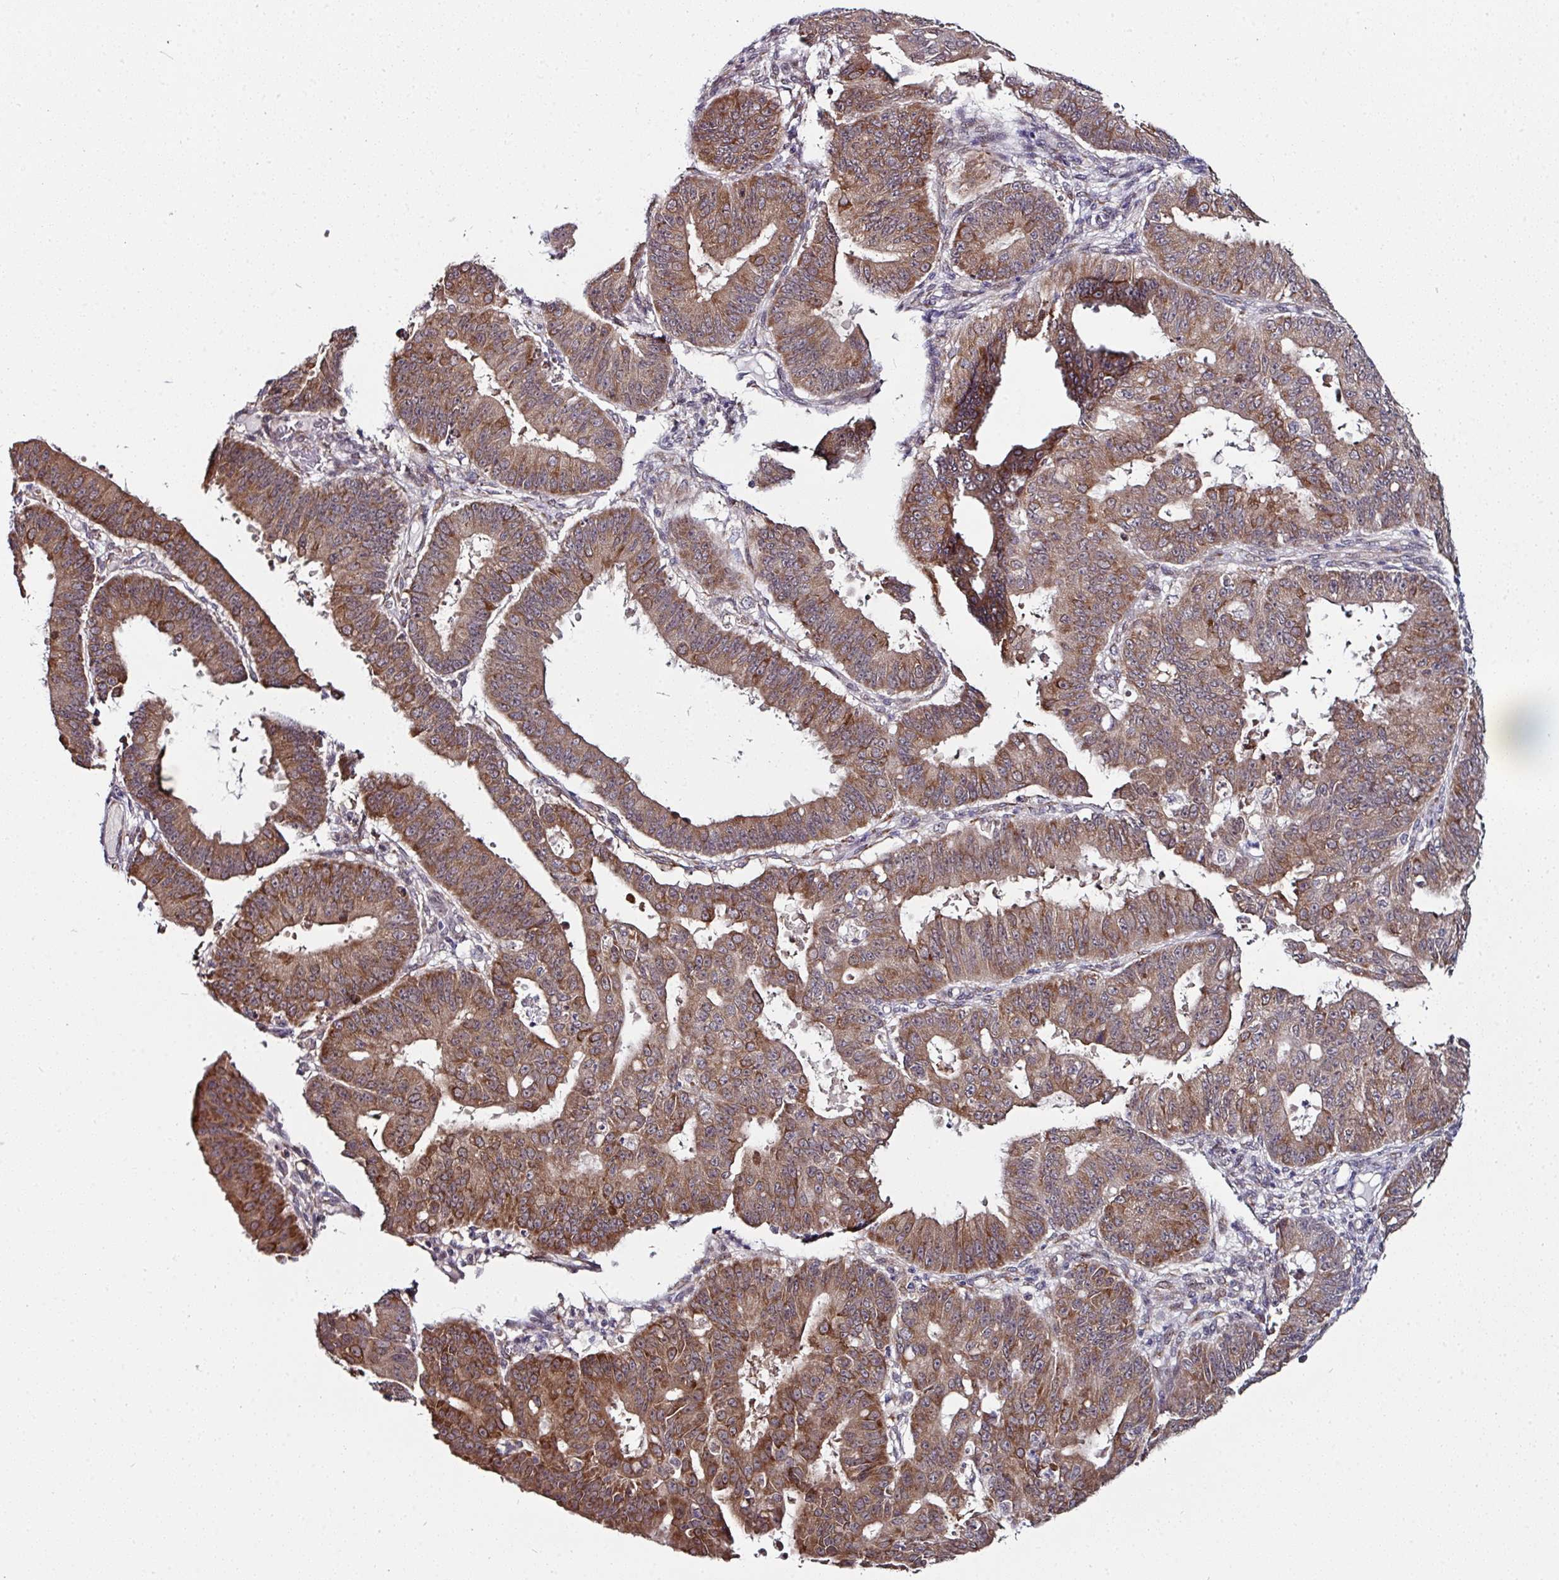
{"staining": {"intensity": "moderate", "quantity": ">75%", "location": "cytoplasmic/membranous"}, "tissue": "ovarian cancer", "cell_type": "Tumor cells", "image_type": "cancer", "snomed": [{"axis": "morphology", "description": "Carcinoma, endometroid"}, {"axis": "topography", "description": "Appendix"}, {"axis": "topography", "description": "Ovary"}], "caption": "Immunohistochemical staining of endometroid carcinoma (ovarian) reveals moderate cytoplasmic/membranous protein positivity in about >75% of tumor cells.", "gene": "APOLD1", "patient": {"sex": "female", "age": 42}}